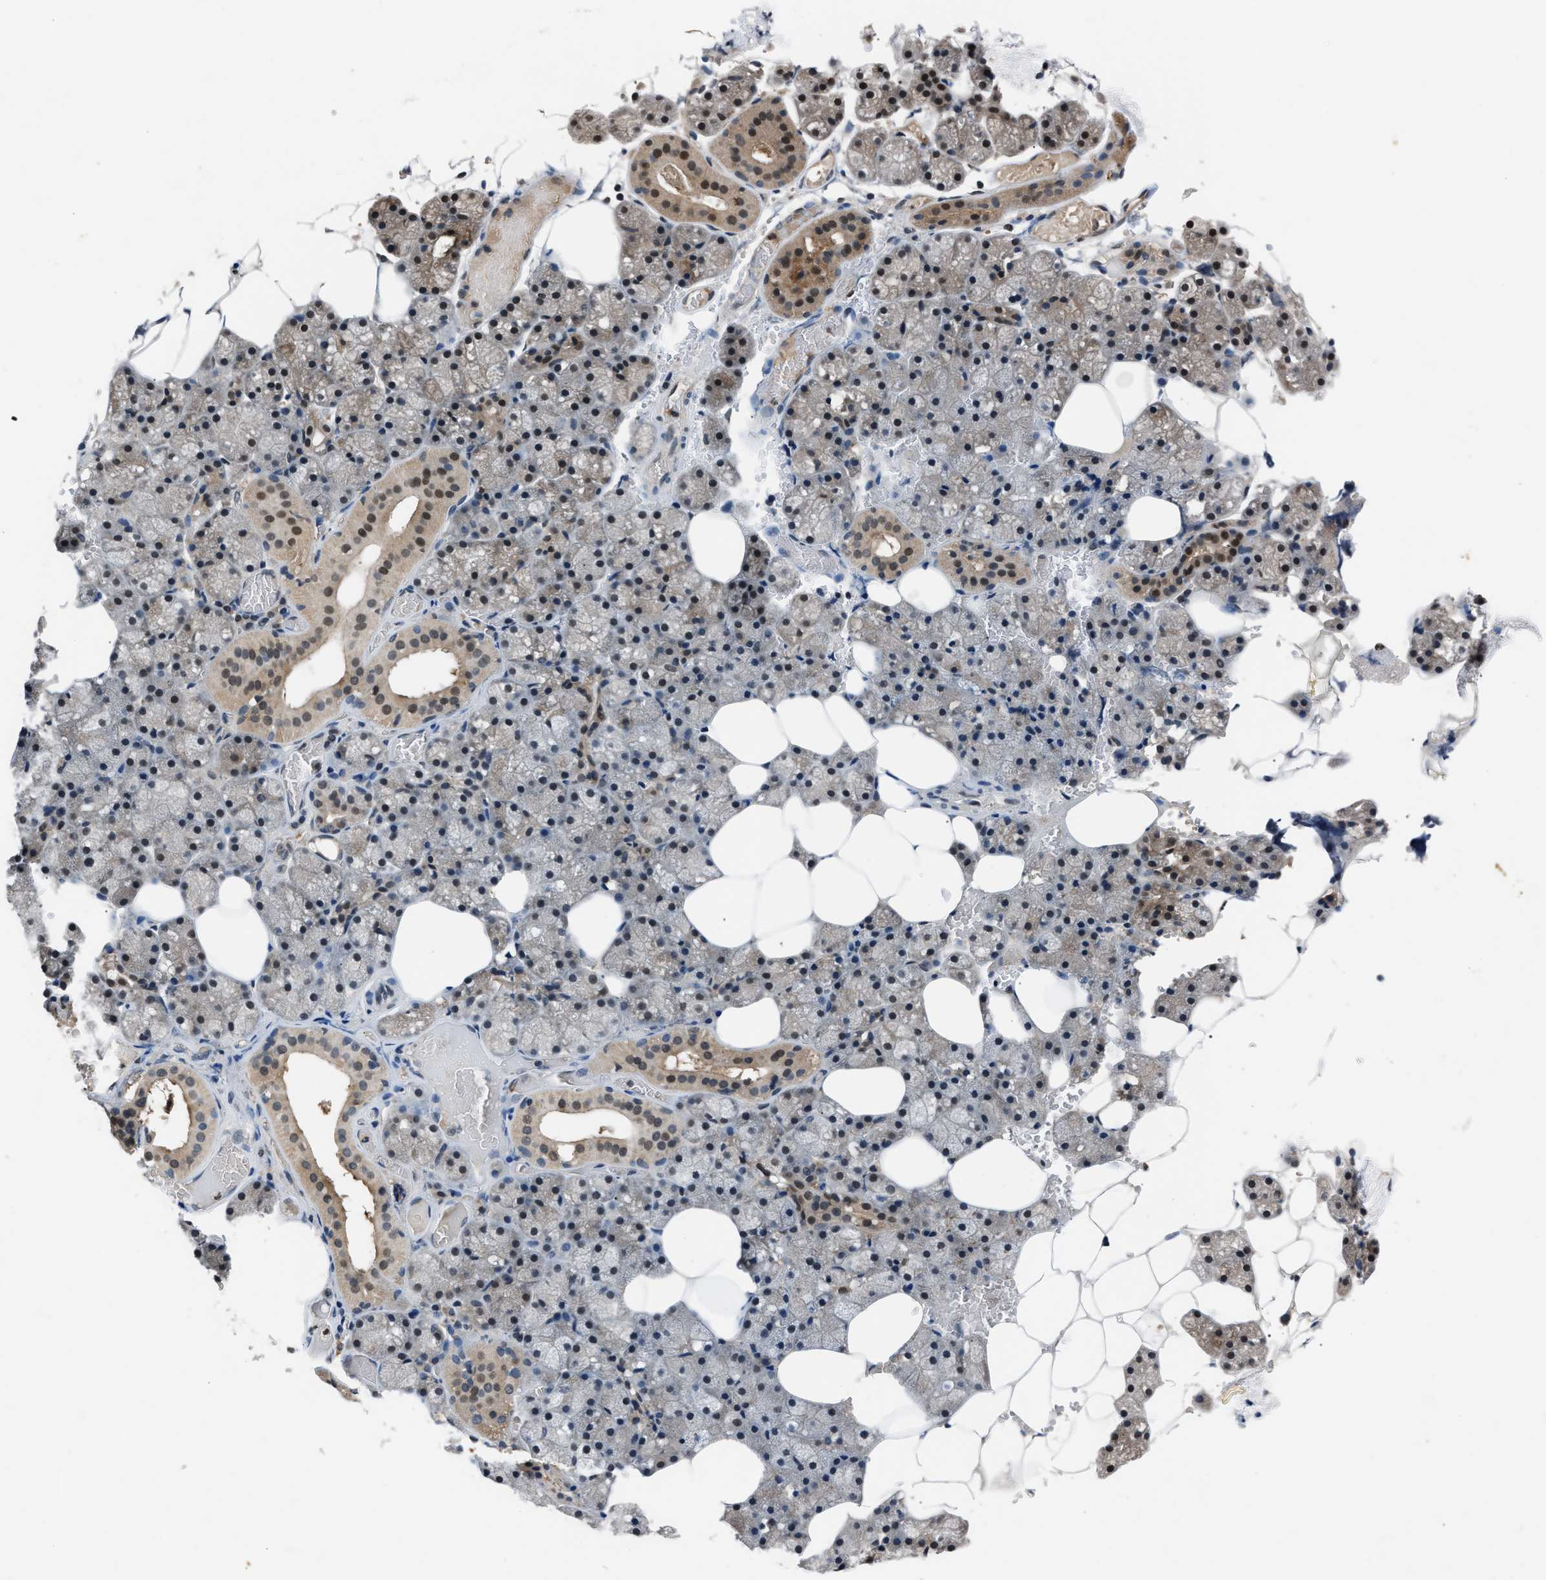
{"staining": {"intensity": "moderate", "quantity": "25%-75%", "location": "cytoplasmic/membranous,nuclear"}, "tissue": "salivary gland", "cell_type": "Glandular cells", "image_type": "normal", "snomed": [{"axis": "morphology", "description": "Normal tissue, NOS"}, {"axis": "topography", "description": "Salivary gland"}], "caption": "A high-resolution image shows IHC staining of normal salivary gland, which shows moderate cytoplasmic/membranous,nuclear expression in approximately 25%-75% of glandular cells.", "gene": "TP53I3", "patient": {"sex": "male", "age": 62}}